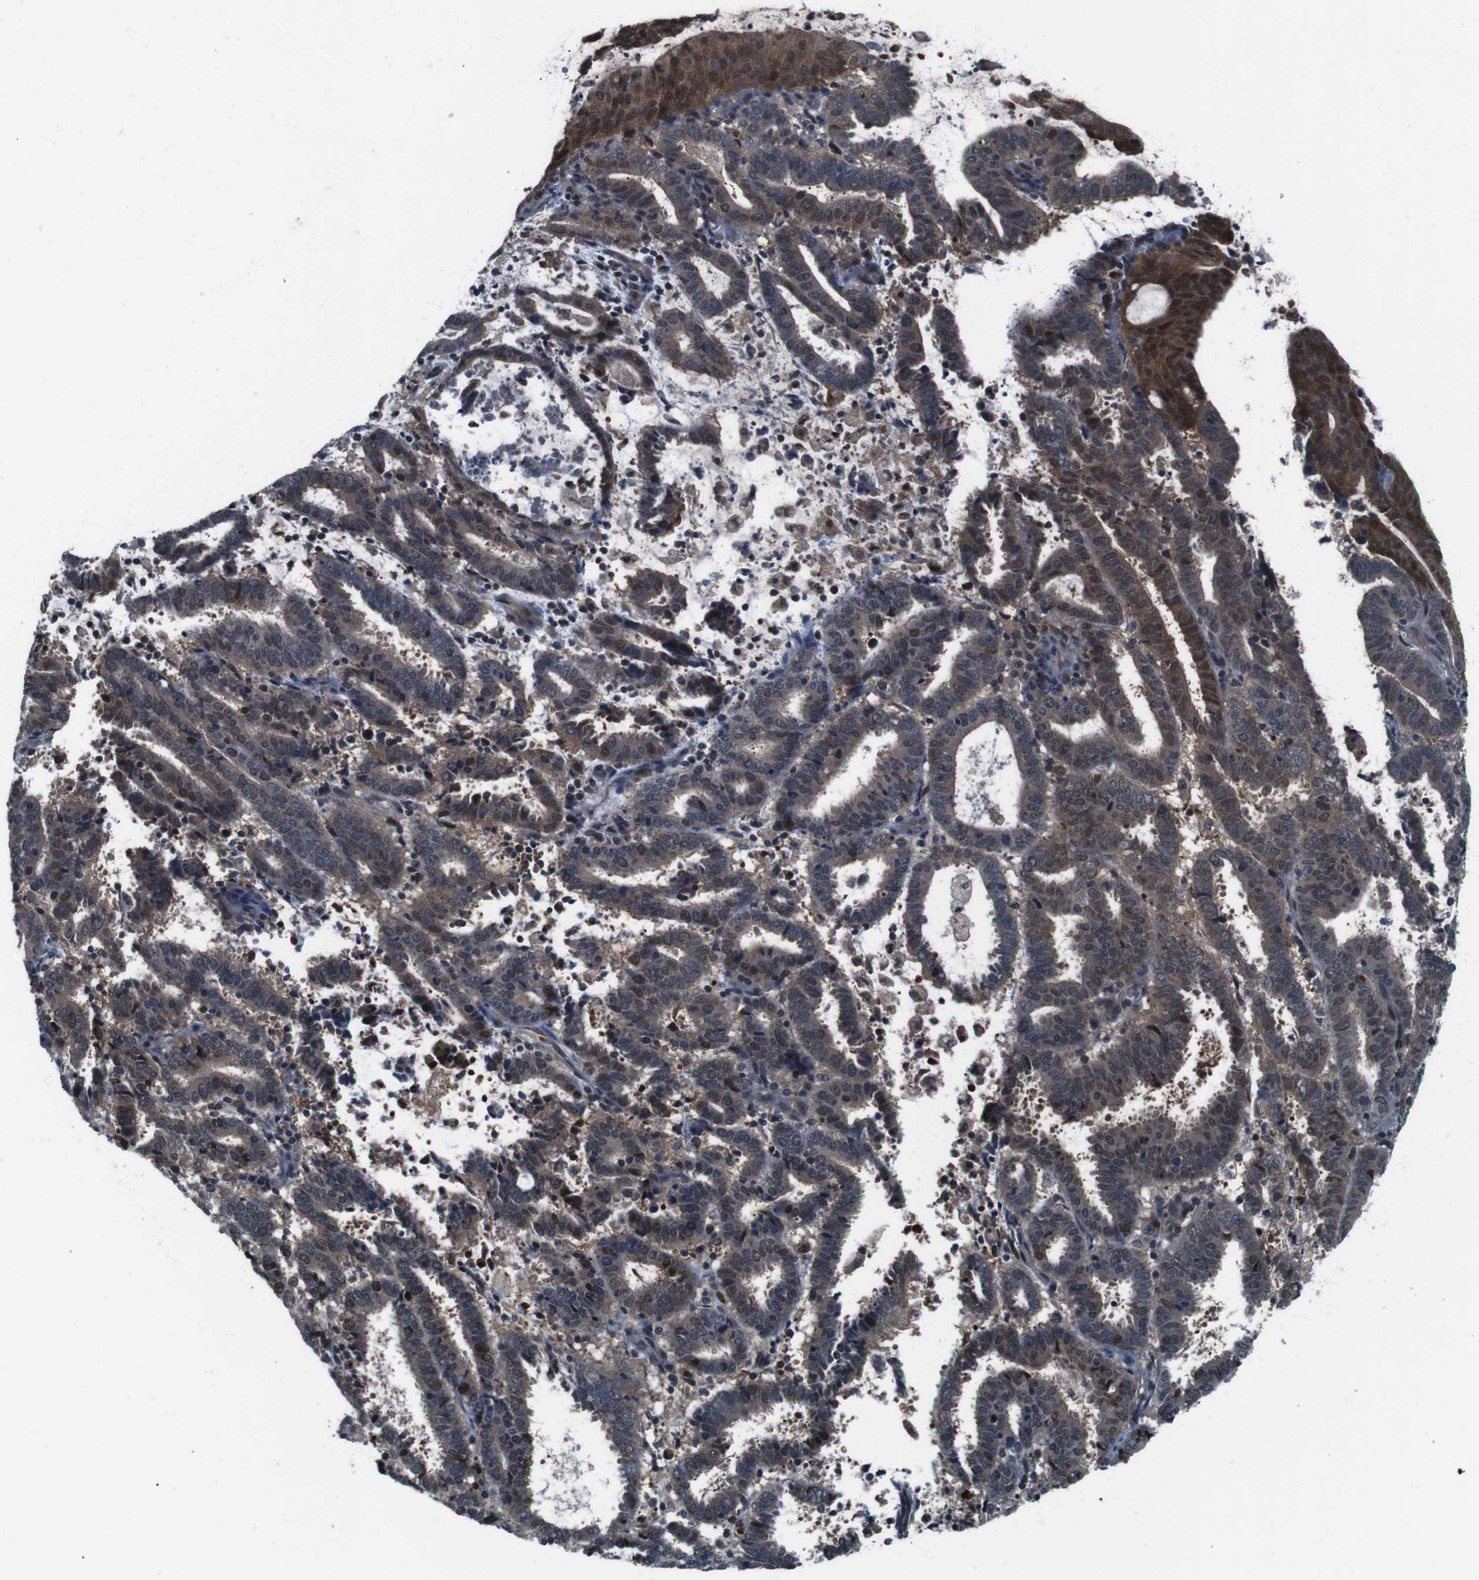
{"staining": {"intensity": "strong", "quantity": ">75%", "location": "cytoplasmic/membranous,nuclear"}, "tissue": "endometrial cancer", "cell_type": "Tumor cells", "image_type": "cancer", "snomed": [{"axis": "morphology", "description": "Adenocarcinoma, NOS"}, {"axis": "topography", "description": "Uterus"}], "caption": "A high-resolution photomicrograph shows immunohistochemistry staining of endometrial cancer, which reveals strong cytoplasmic/membranous and nuclear staining in approximately >75% of tumor cells.", "gene": "LRP5", "patient": {"sex": "female", "age": 83}}